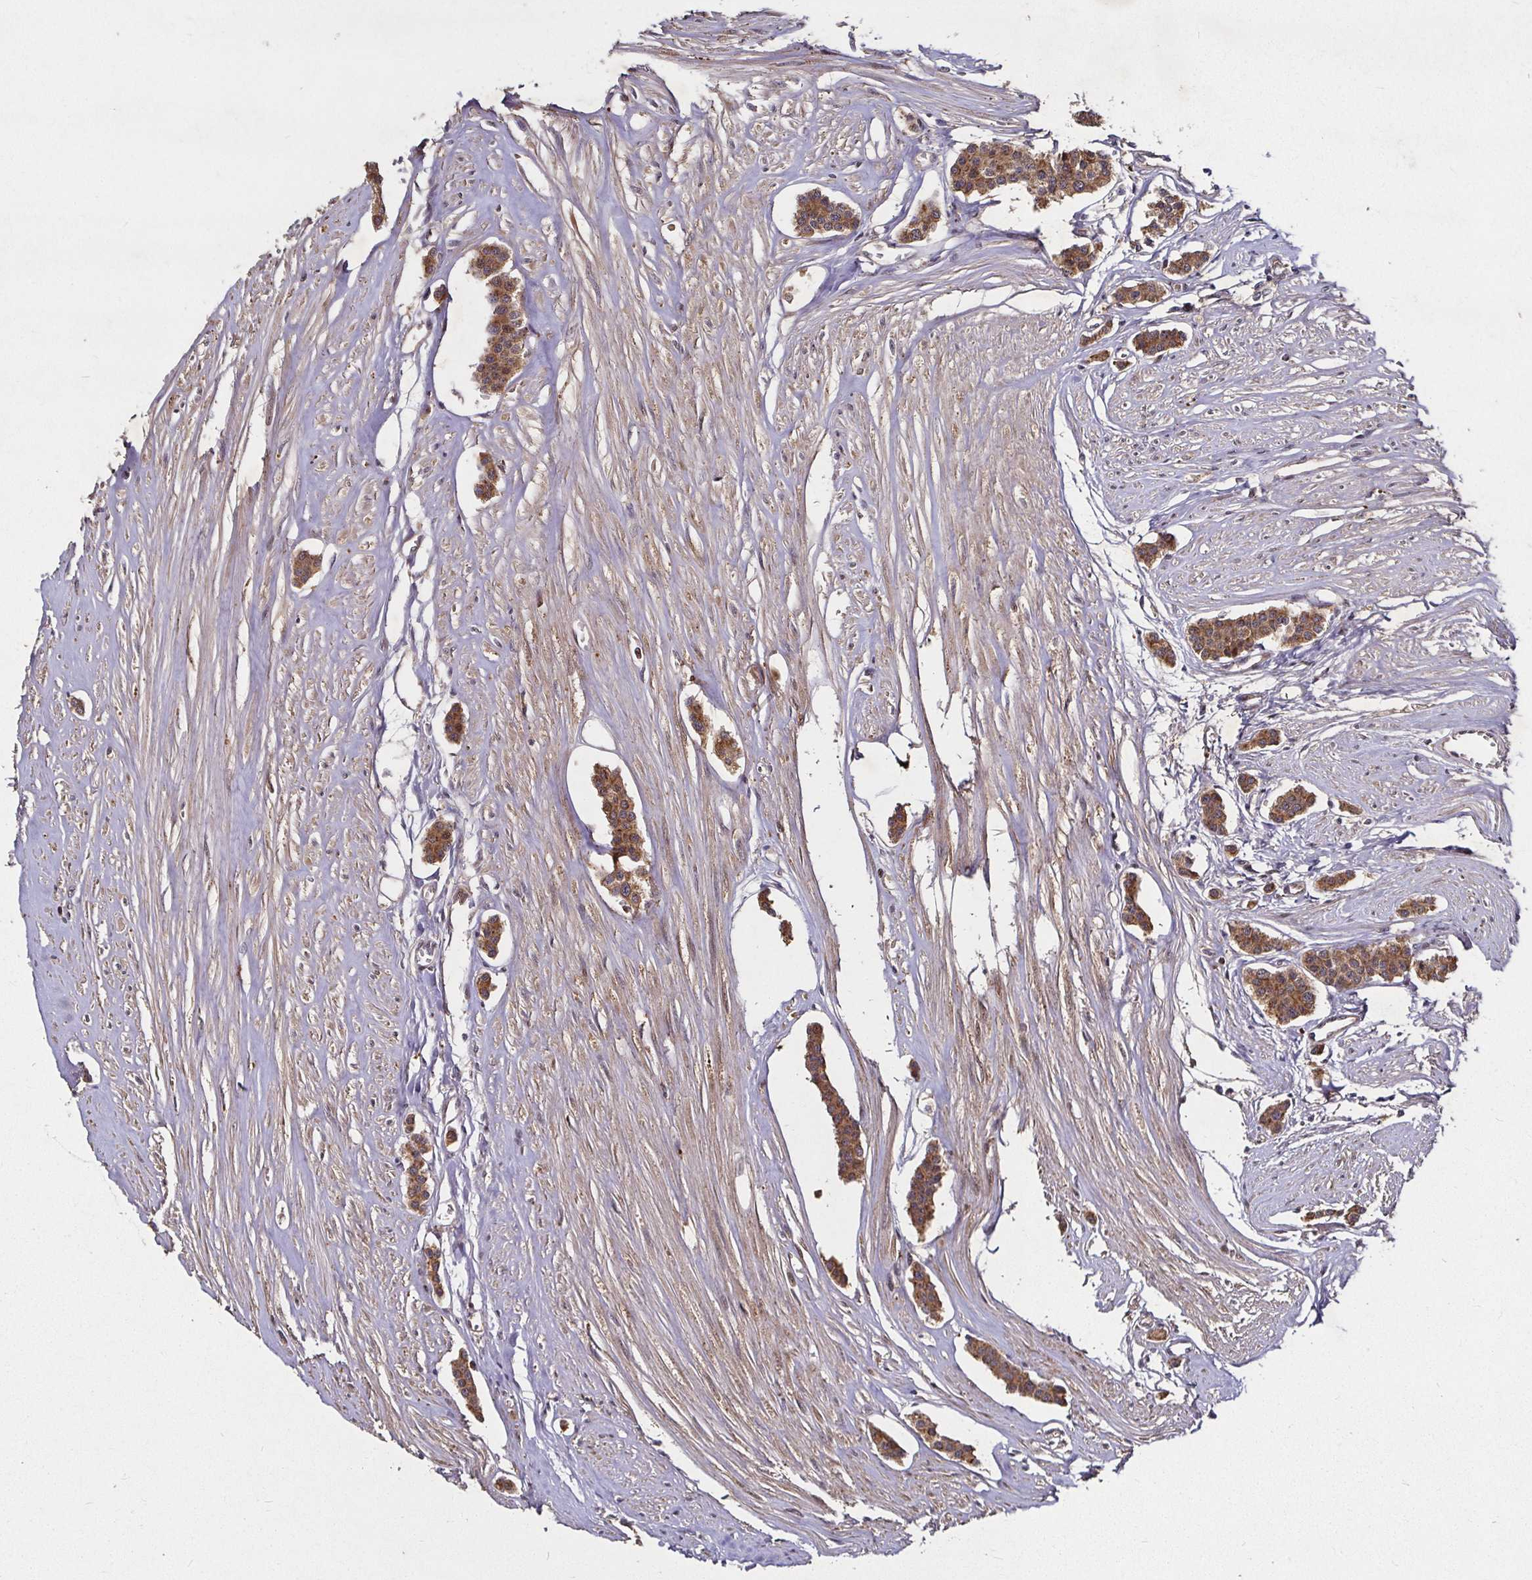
{"staining": {"intensity": "moderate", "quantity": ">75%", "location": "cytoplasmic/membranous"}, "tissue": "carcinoid", "cell_type": "Tumor cells", "image_type": "cancer", "snomed": [{"axis": "morphology", "description": "Carcinoid, malignant, NOS"}, {"axis": "topography", "description": "Small intestine"}], "caption": "Brown immunohistochemical staining in human carcinoid (malignant) shows moderate cytoplasmic/membranous expression in approximately >75% of tumor cells. Using DAB (3,3'-diaminobenzidine) (brown) and hematoxylin (blue) stains, captured at high magnification using brightfield microscopy.", "gene": "SMYD3", "patient": {"sex": "male", "age": 60}}